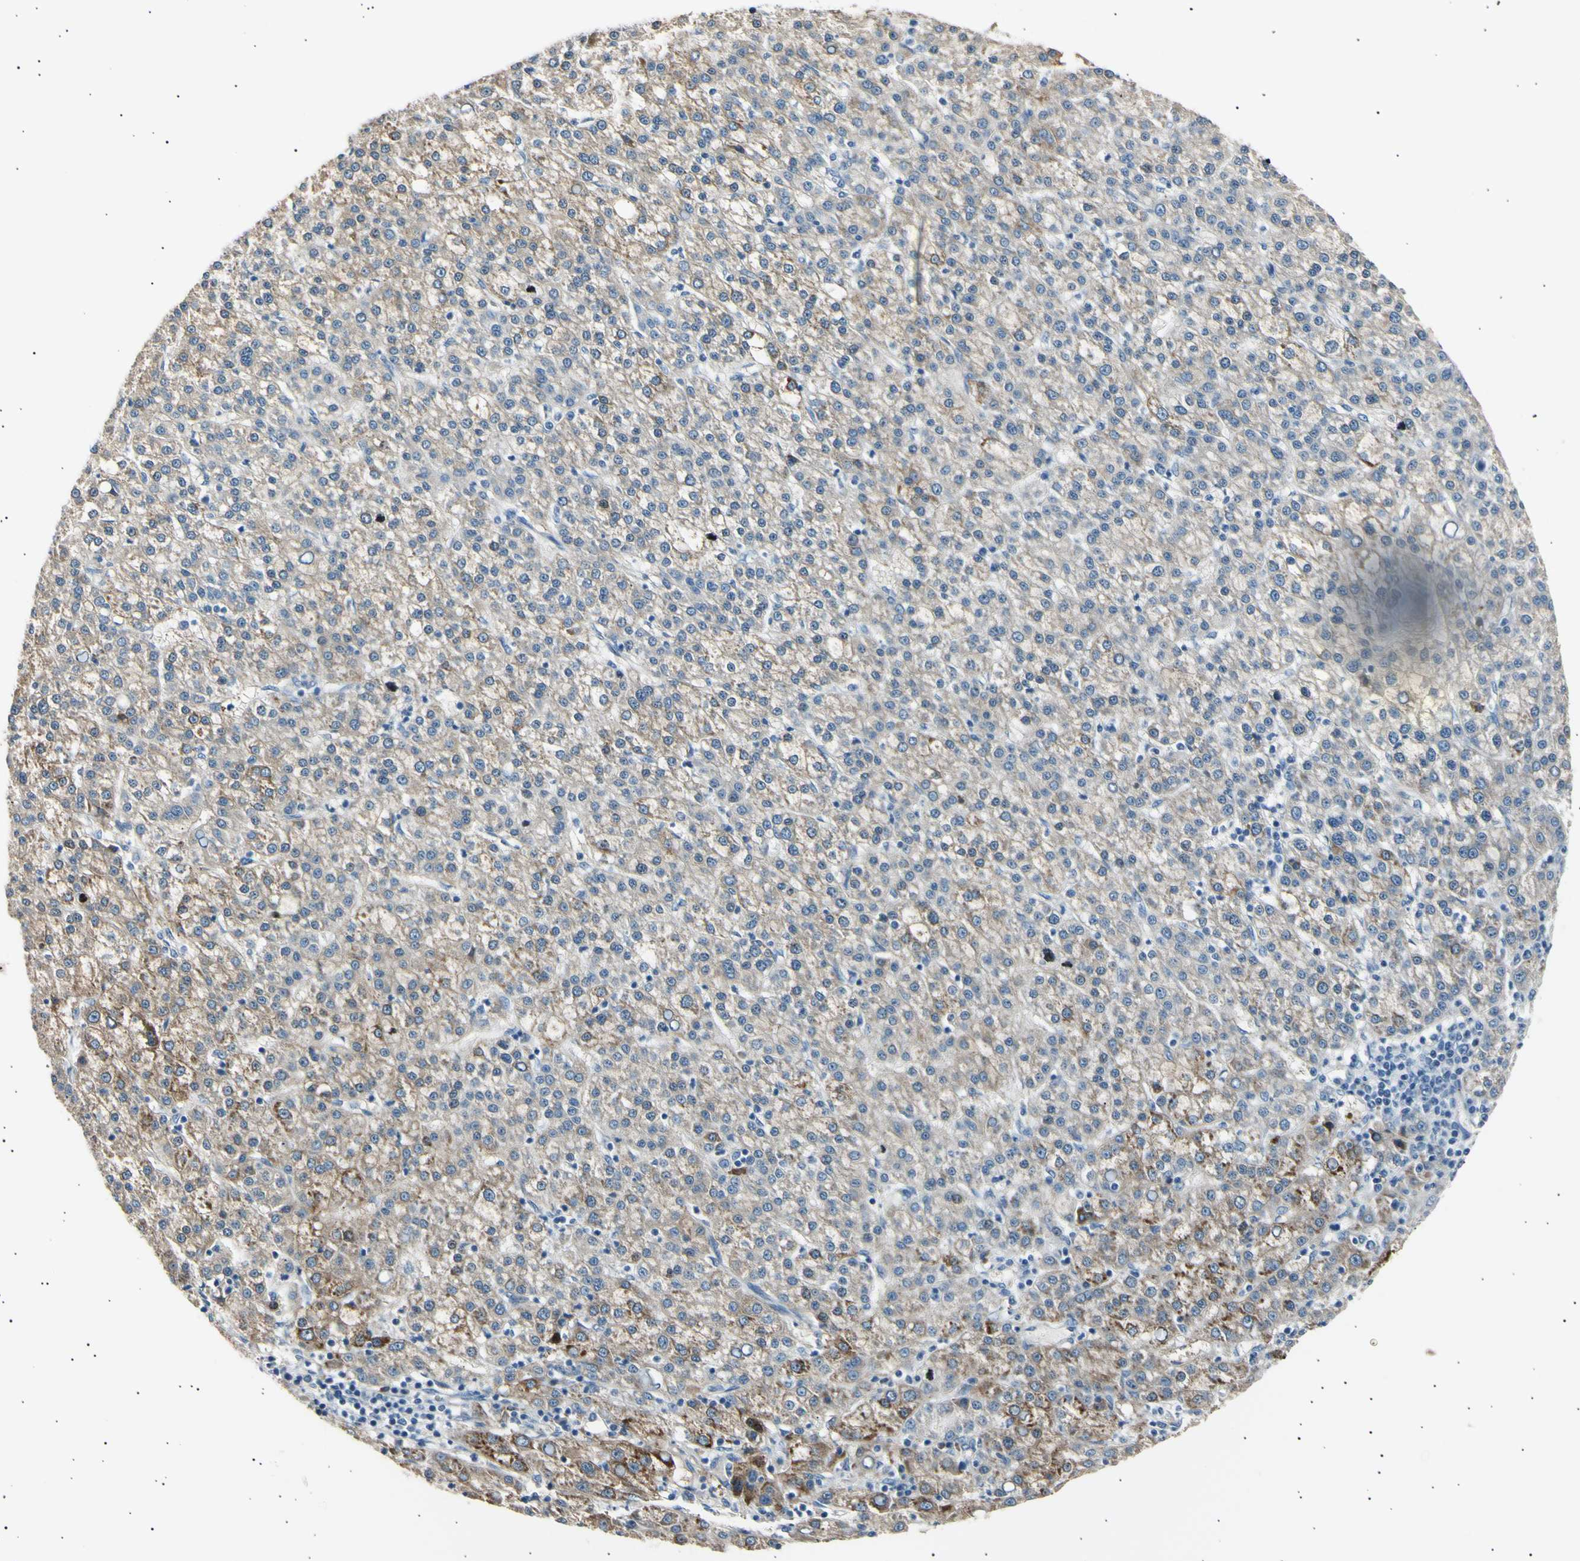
{"staining": {"intensity": "weak", "quantity": ">75%", "location": "cytoplasmic/membranous"}, "tissue": "liver cancer", "cell_type": "Tumor cells", "image_type": "cancer", "snomed": [{"axis": "morphology", "description": "Carcinoma, Hepatocellular, NOS"}, {"axis": "topography", "description": "Liver"}], "caption": "Human hepatocellular carcinoma (liver) stained with a protein marker displays weak staining in tumor cells.", "gene": "LDLR", "patient": {"sex": "female", "age": 58}}